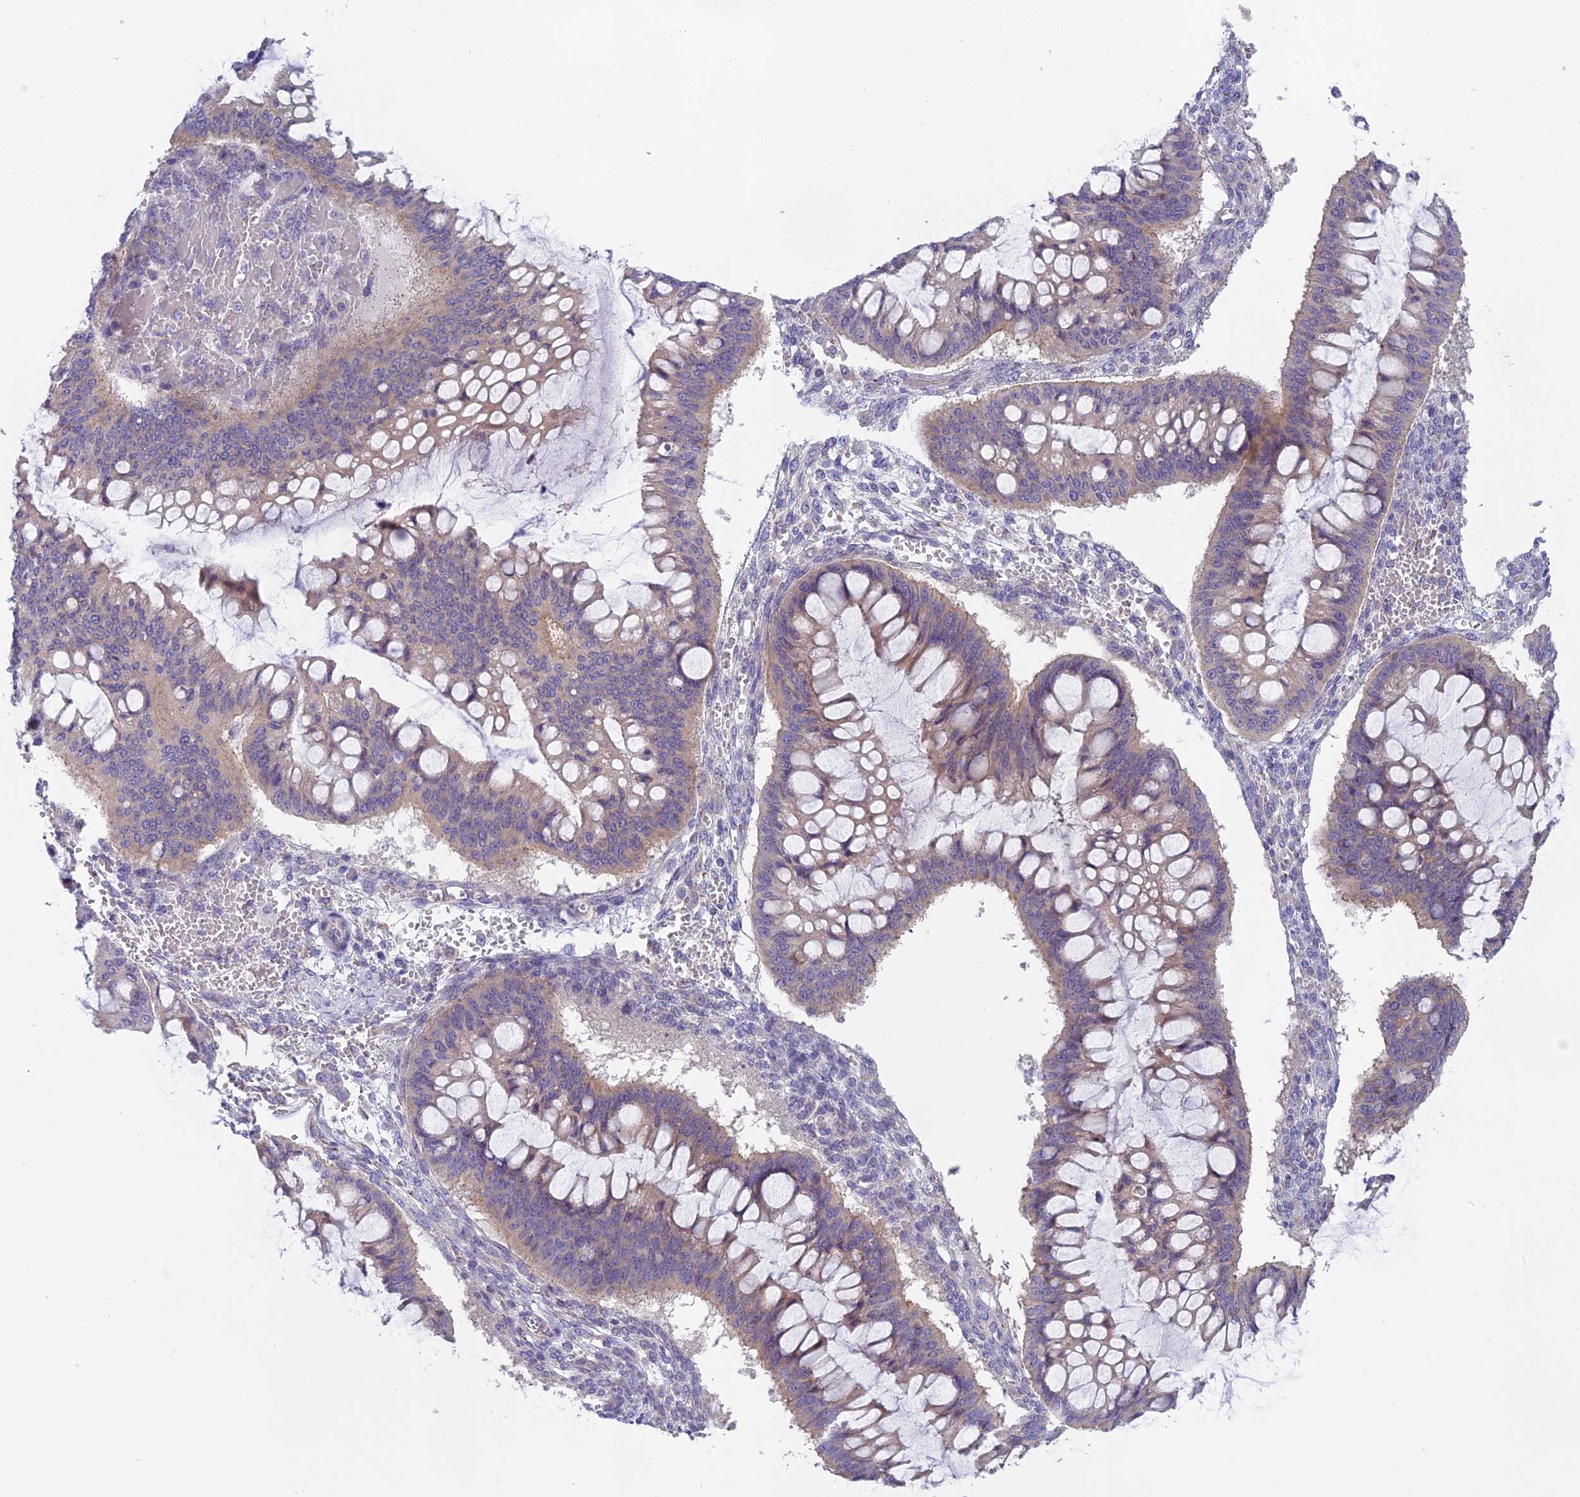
{"staining": {"intensity": "weak", "quantity": "25%-75%", "location": "cytoplasmic/membranous"}, "tissue": "ovarian cancer", "cell_type": "Tumor cells", "image_type": "cancer", "snomed": [{"axis": "morphology", "description": "Cystadenocarcinoma, mucinous, NOS"}, {"axis": "topography", "description": "Ovary"}], "caption": "There is low levels of weak cytoplasmic/membranous staining in tumor cells of mucinous cystadenocarcinoma (ovarian), as demonstrated by immunohistochemical staining (brown color).", "gene": "ARHGEF37", "patient": {"sex": "female", "age": 73}}